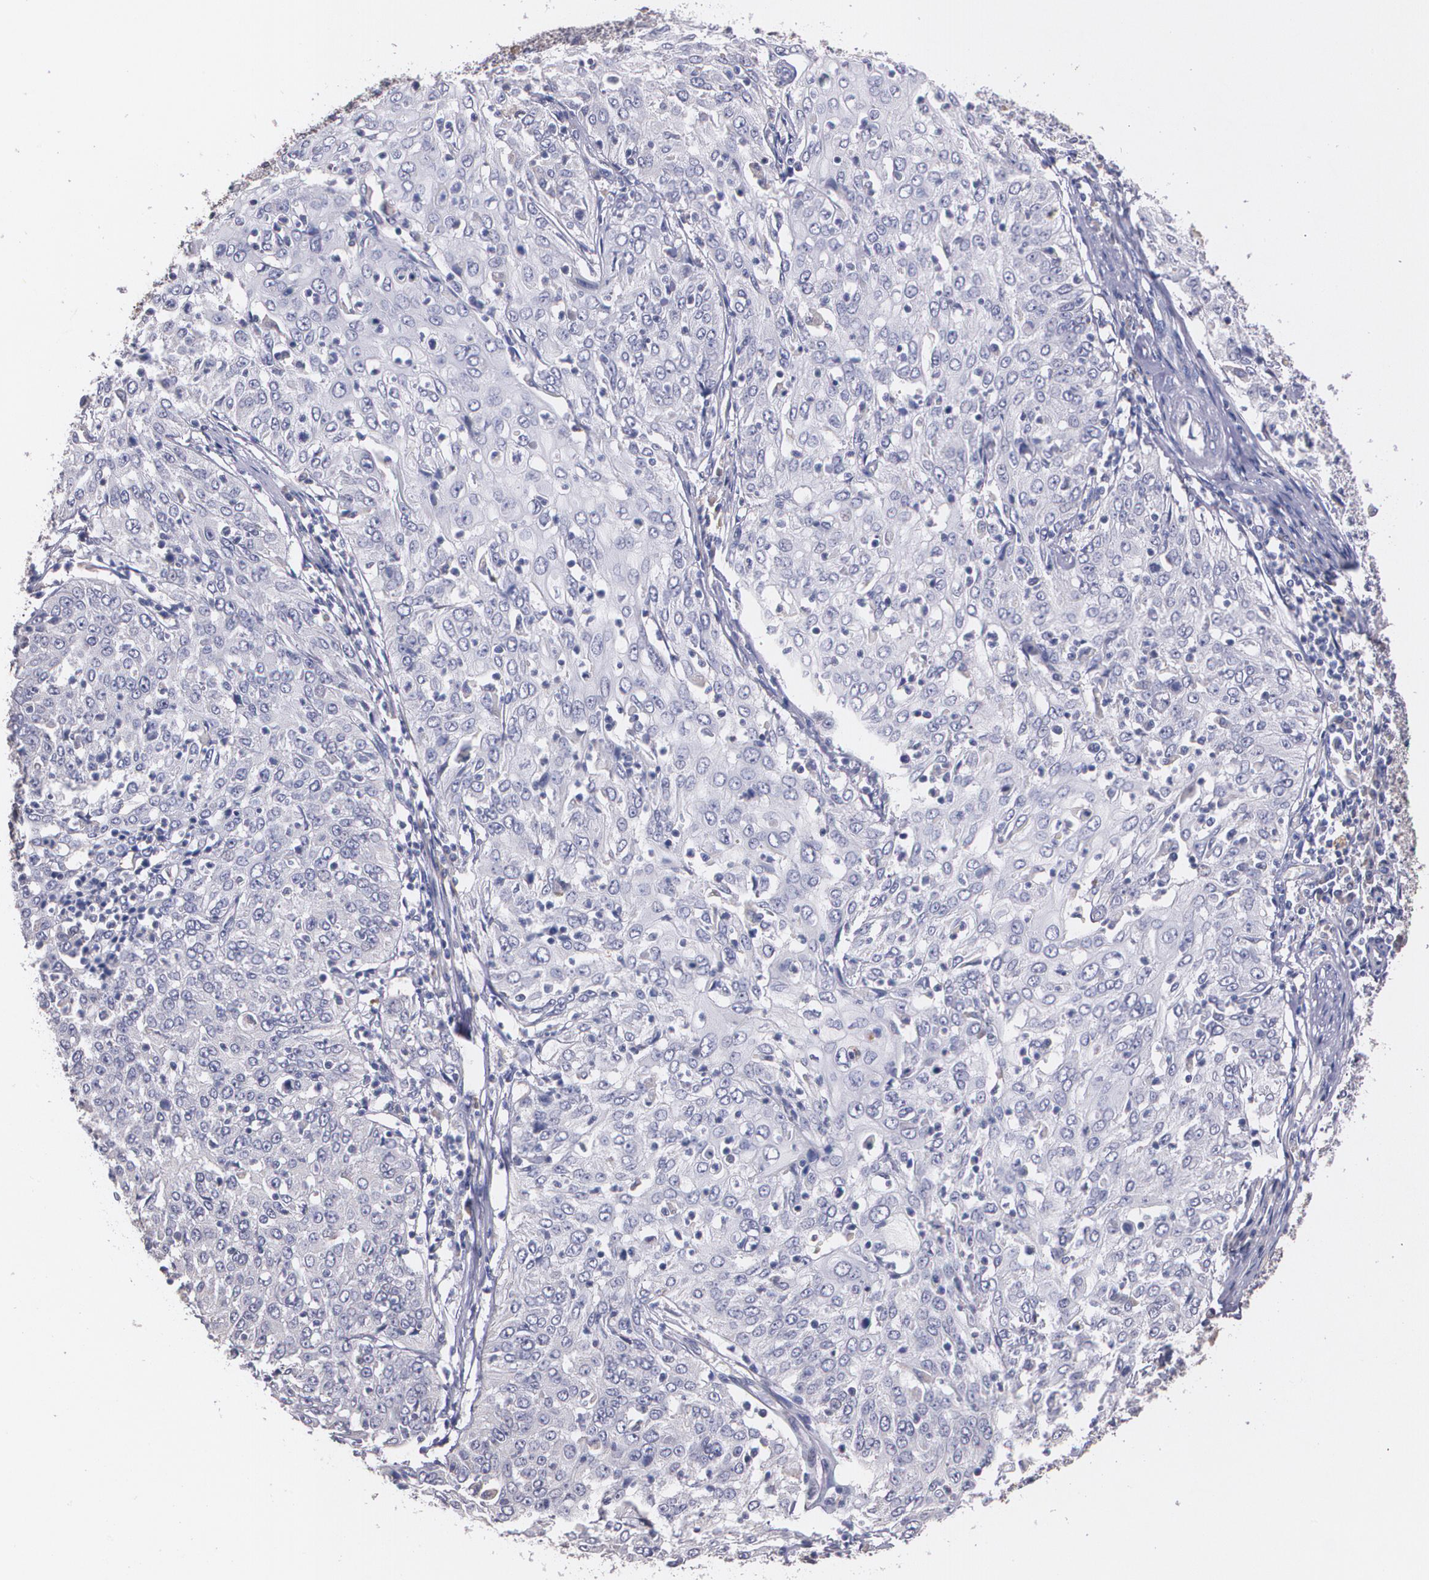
{"staining": {"intensity": "negative", "quantity": "none", "location": "none"}, "tissue": "cervical cancer", "cell_type": "Tumor cells", "image_type": "cancer", "snomed": [{"axis": "morphology", "description": "Squamous cell carcinoma, NOS"}, {"axis": "topography", "description": "Cervix"}], "caption": "Protein analysis of cervical cancer (squamous cell carcinoma) reveals no significant positivity in tumor cells.", "gene": "AMBP", "patient": {"sex": "female", "age": 39}}